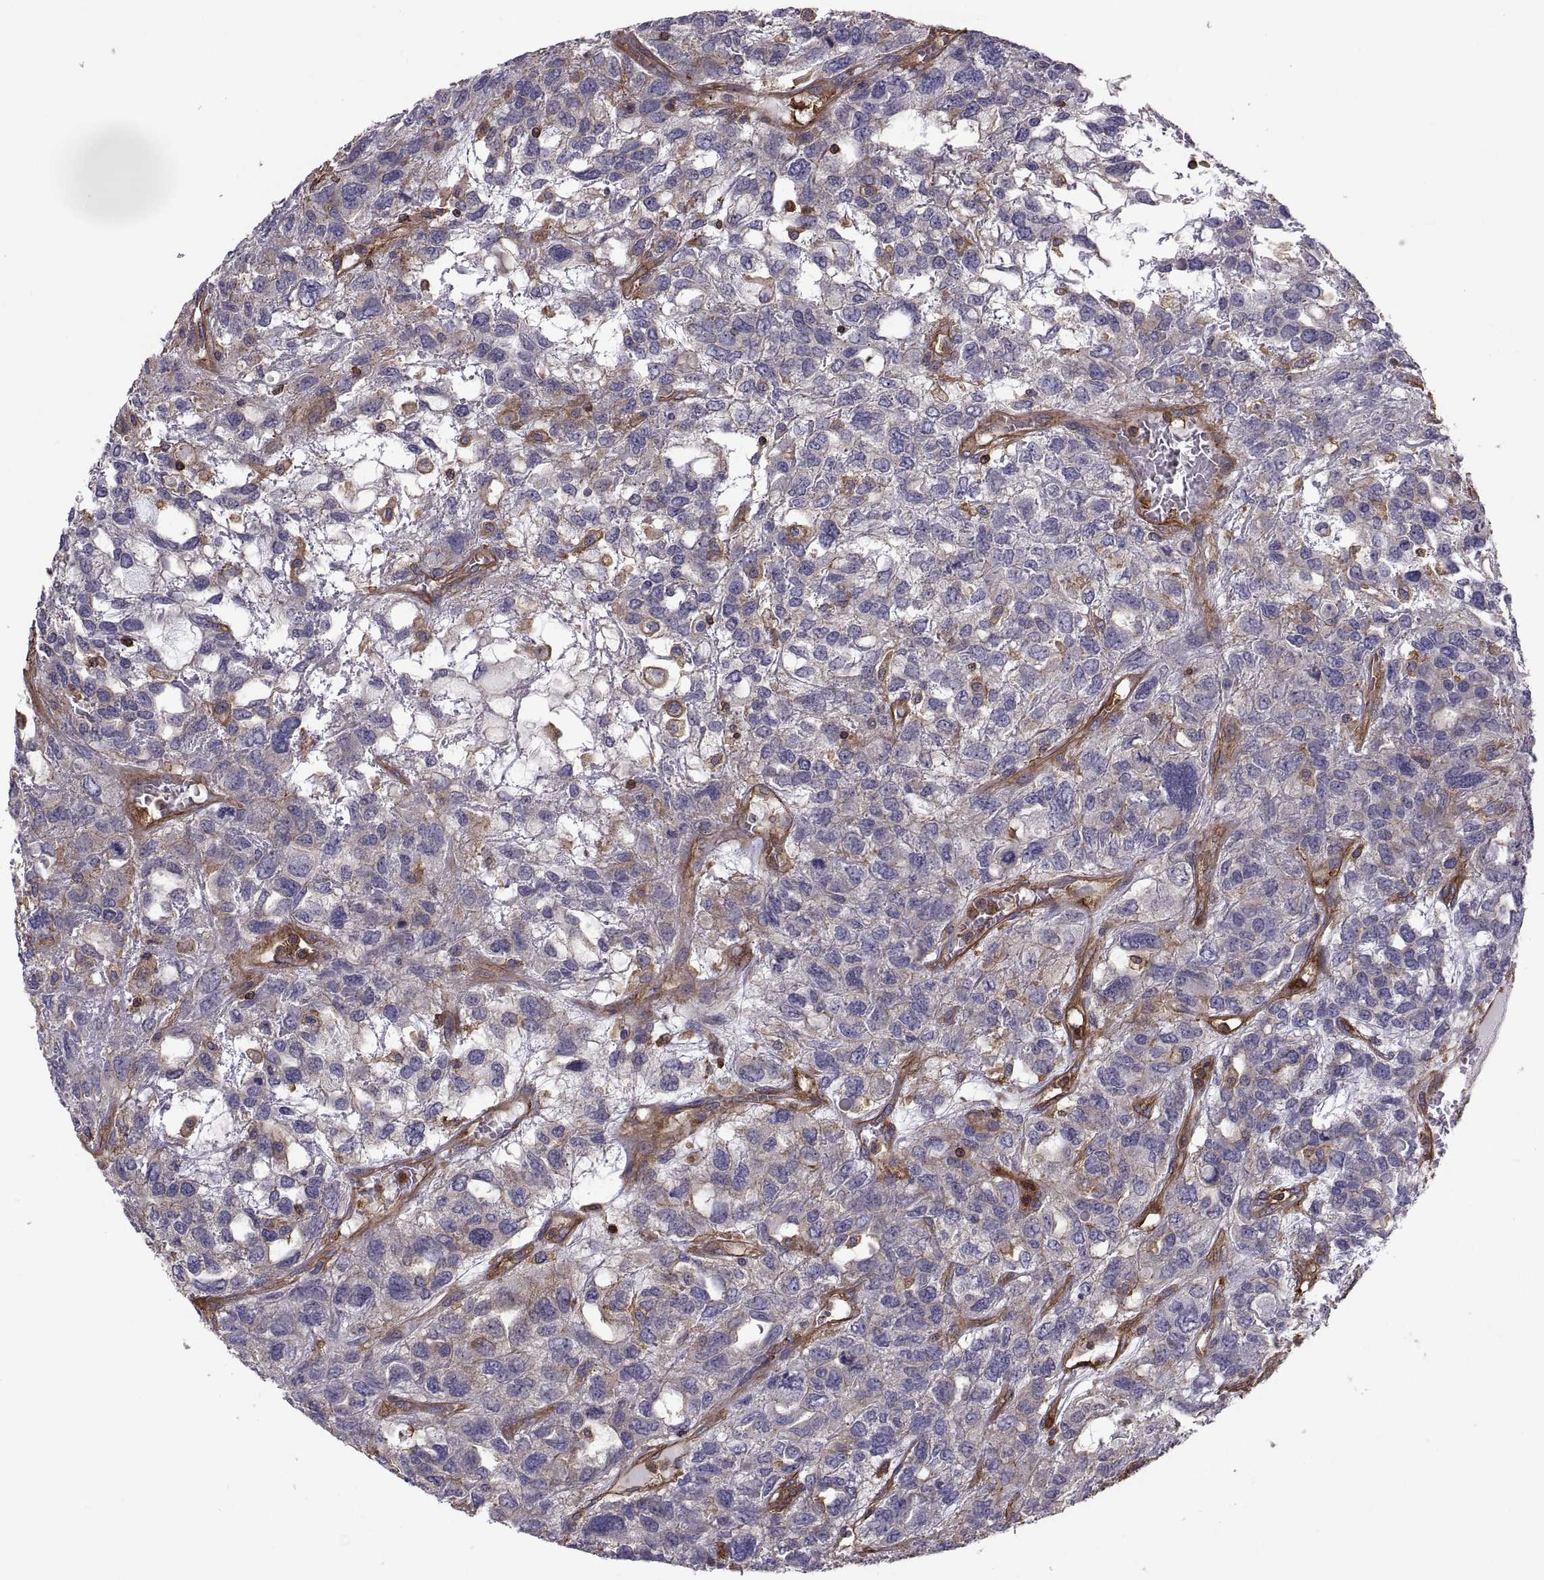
{"staining": {"intensity": "moderate", "quantity": "<25%", "location": "cytoplasmic/membranous"}, "tissue": "testis cancer", "cell_type": "Tumor cells", "image_type": "cancer", "snomed": [{"axis": "morphology", "description": "Seminoma, NOS"}, {"axis": "topography", "description": "Testis"}], "caption": "A high-resolution micrograph shows IHC staining of seminoma (testis), which shows moderate cytoplasmic/membranous expression in about <25% of tumor cells.", "gene": "MYH9", "patient": {"sex": "male", "age": 52}}